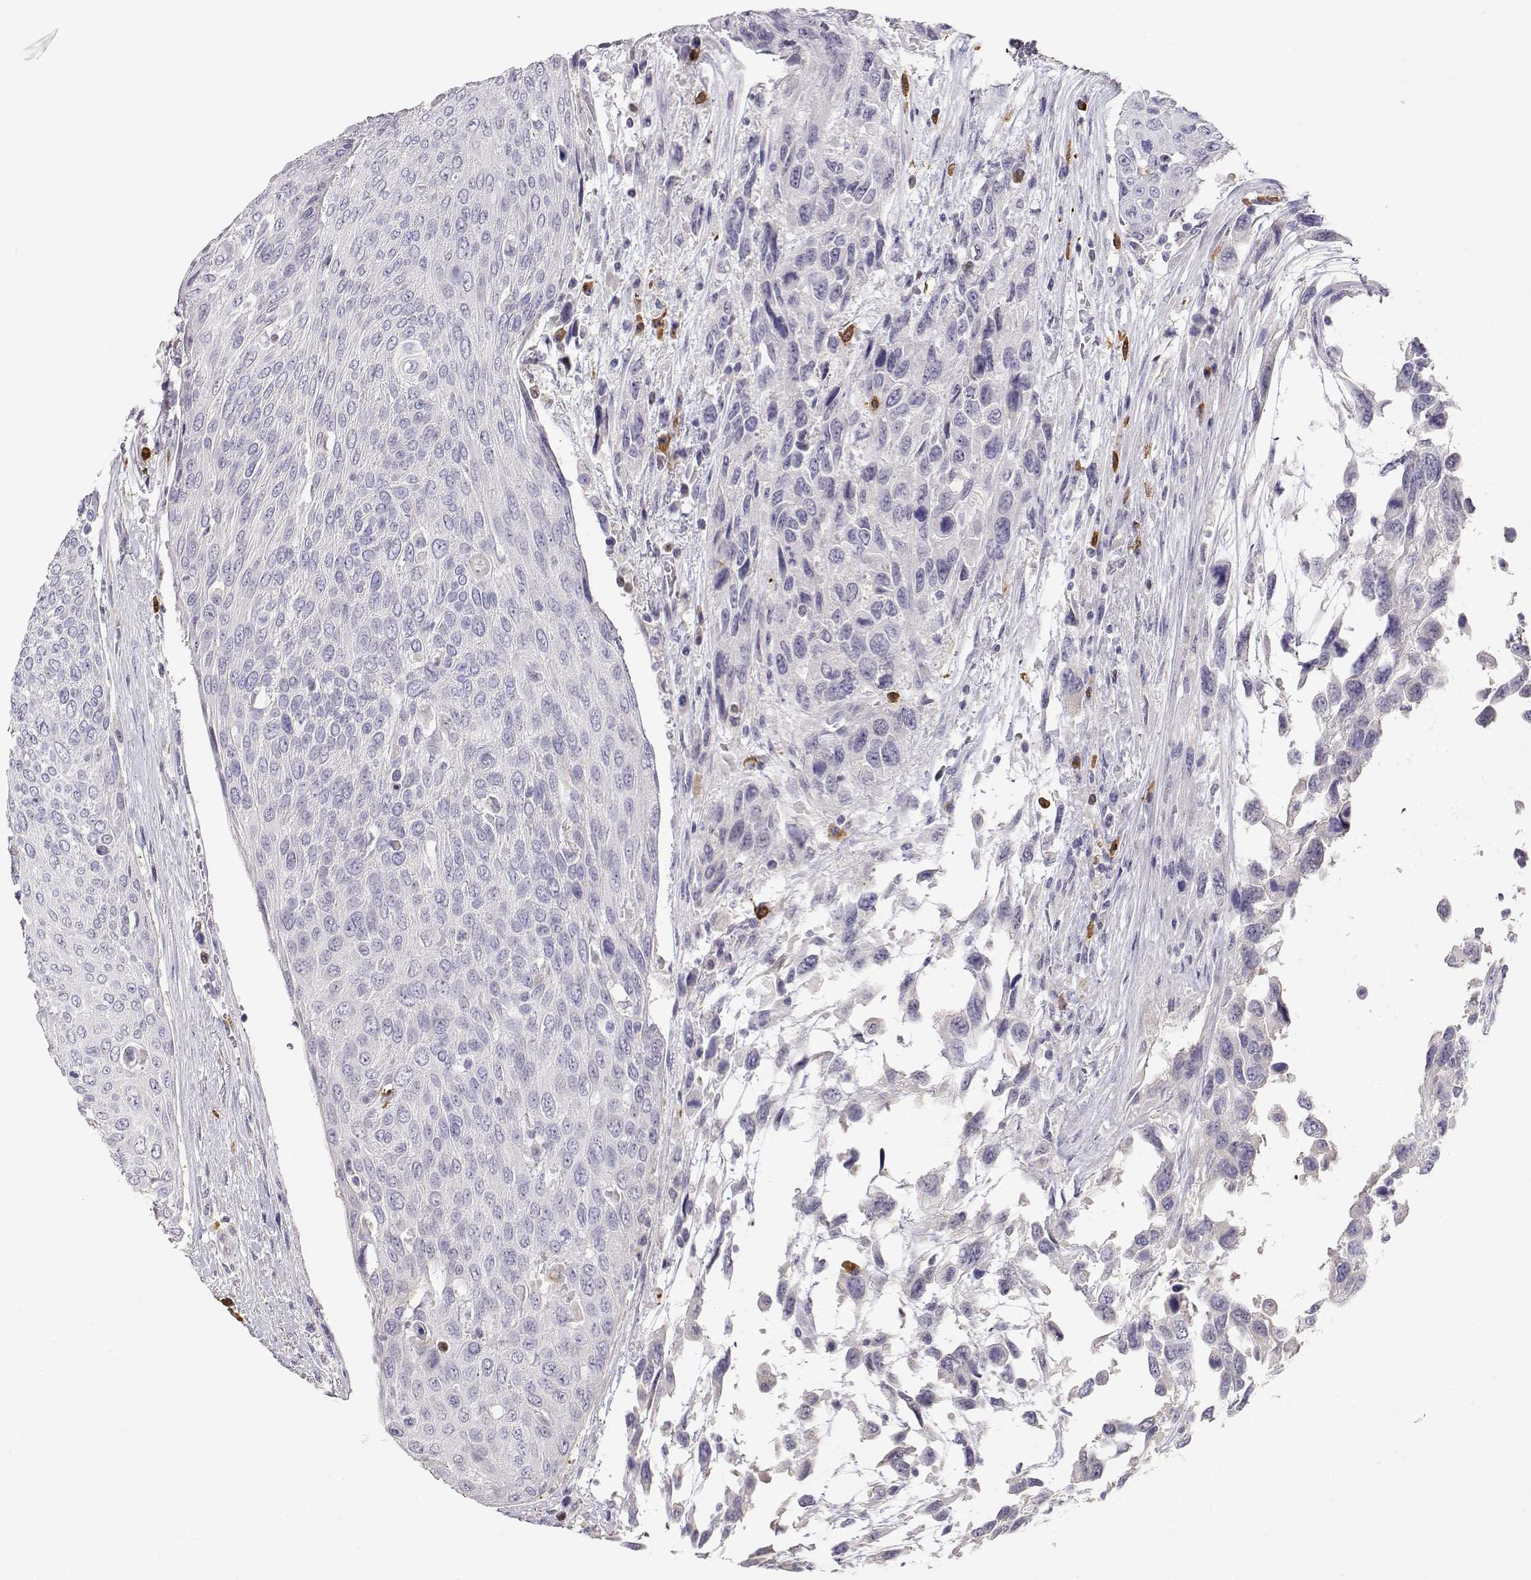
{"staining": {"intensity": "negative", "quantity": "none", "location": "none"}, "tissue": "urothelial cancer", "cell_type": "Tumor cells", "image_type": "cancer", "snomed": [{"axis": "morphology", "description": "Urothelial carcinoma, High grade"}, {"axis": "topography", "description": "Urinary bladder"}], "caption": "High power microscopy image of an immunohistochemistry photomicrograph of urothelial cancer, revealing no significant staining in tumor cells.", "gene": "CDHR1", "patient": {"sex": "female", "age": 70}}